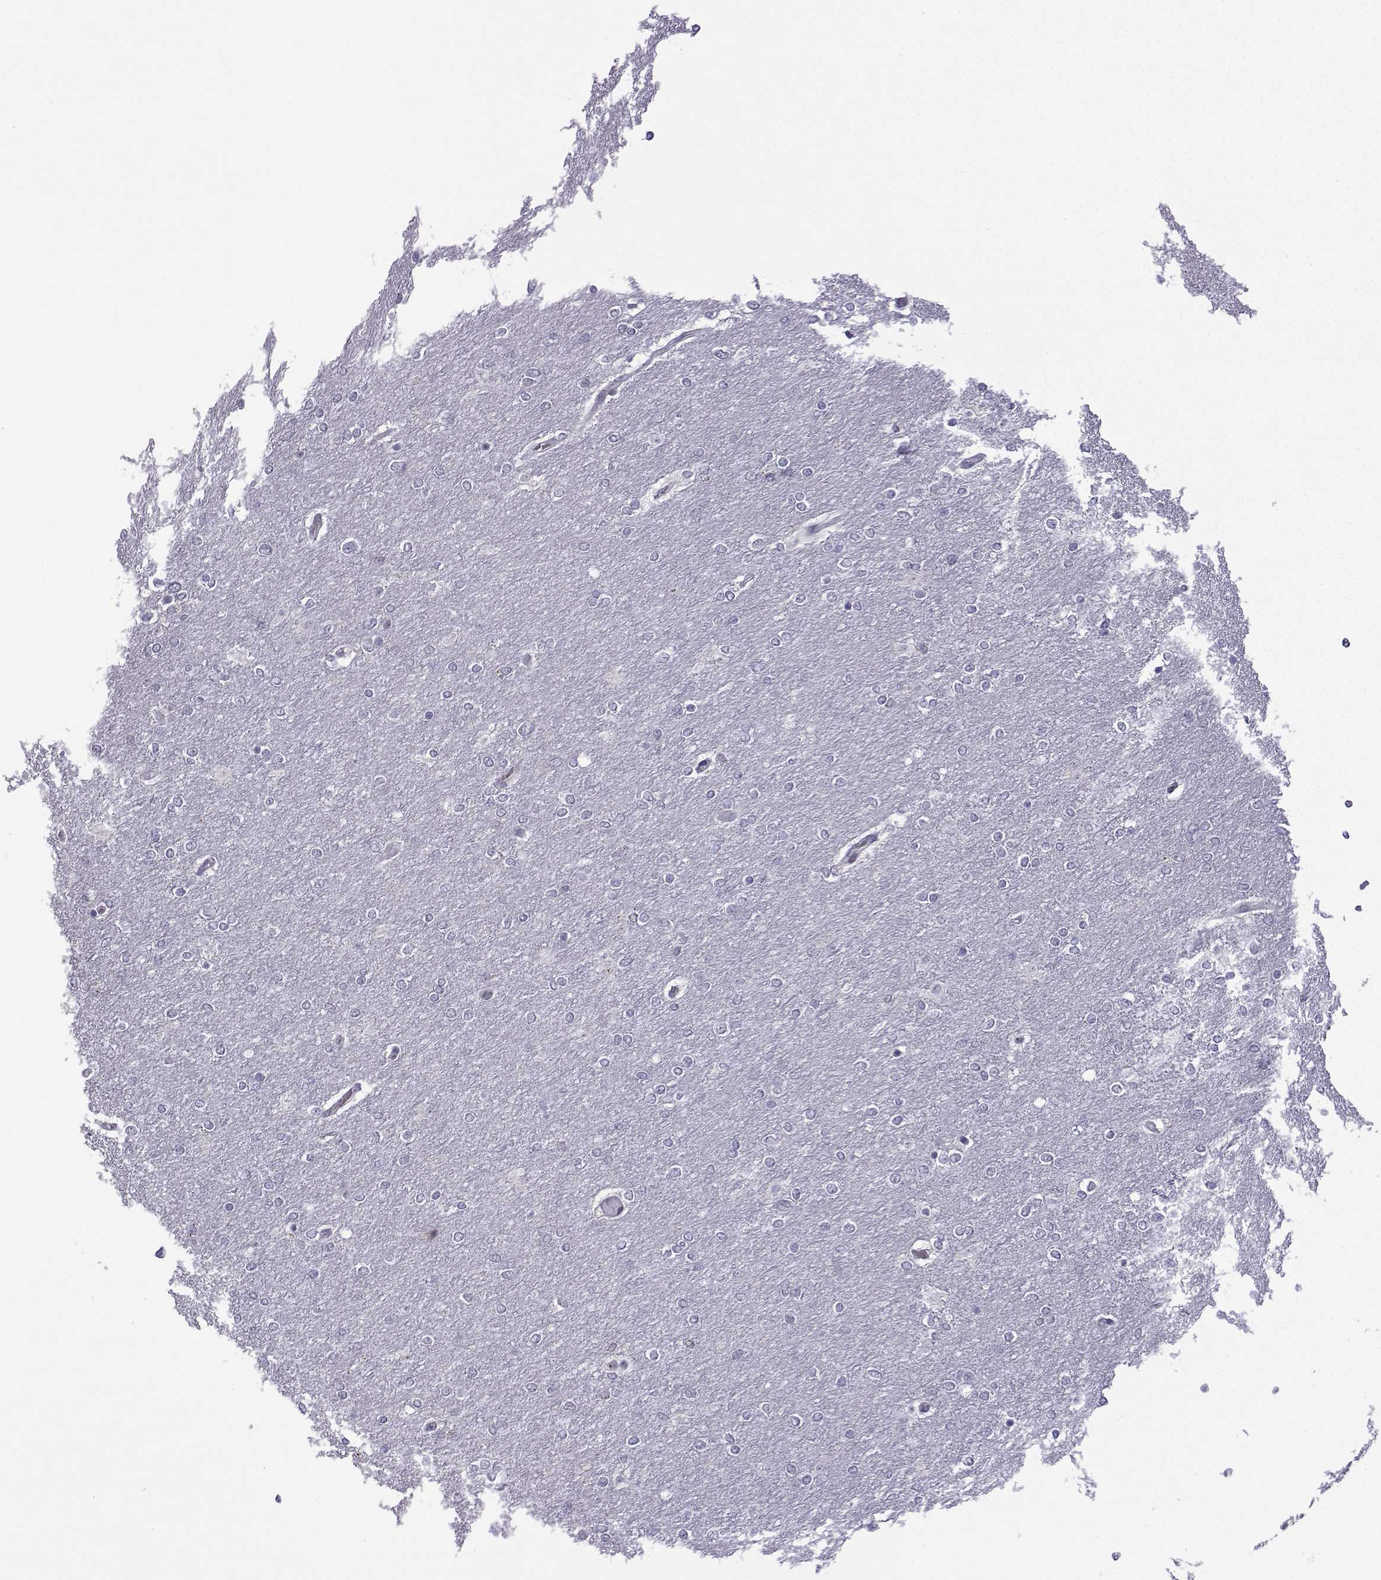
{"staining": {"intensity": "negative", "quantity": "none", "location": "none"}, "tissue": "glioma", "cell_type": "Tumor cells", "image_type": "cancer", "snomed": [{"axis": "morphology", "description": "Glioma, malignant, High grade"}, {"axis": "topography", "description": "Brain"}], "caption": "Immunohistochemistry (IHC) histopathology image of glioma stained for a protein (brown), which demonstrates no positivity in tumor cells.", "gene": "INCENP", "patient": {"sex": "female", "age": 61}}